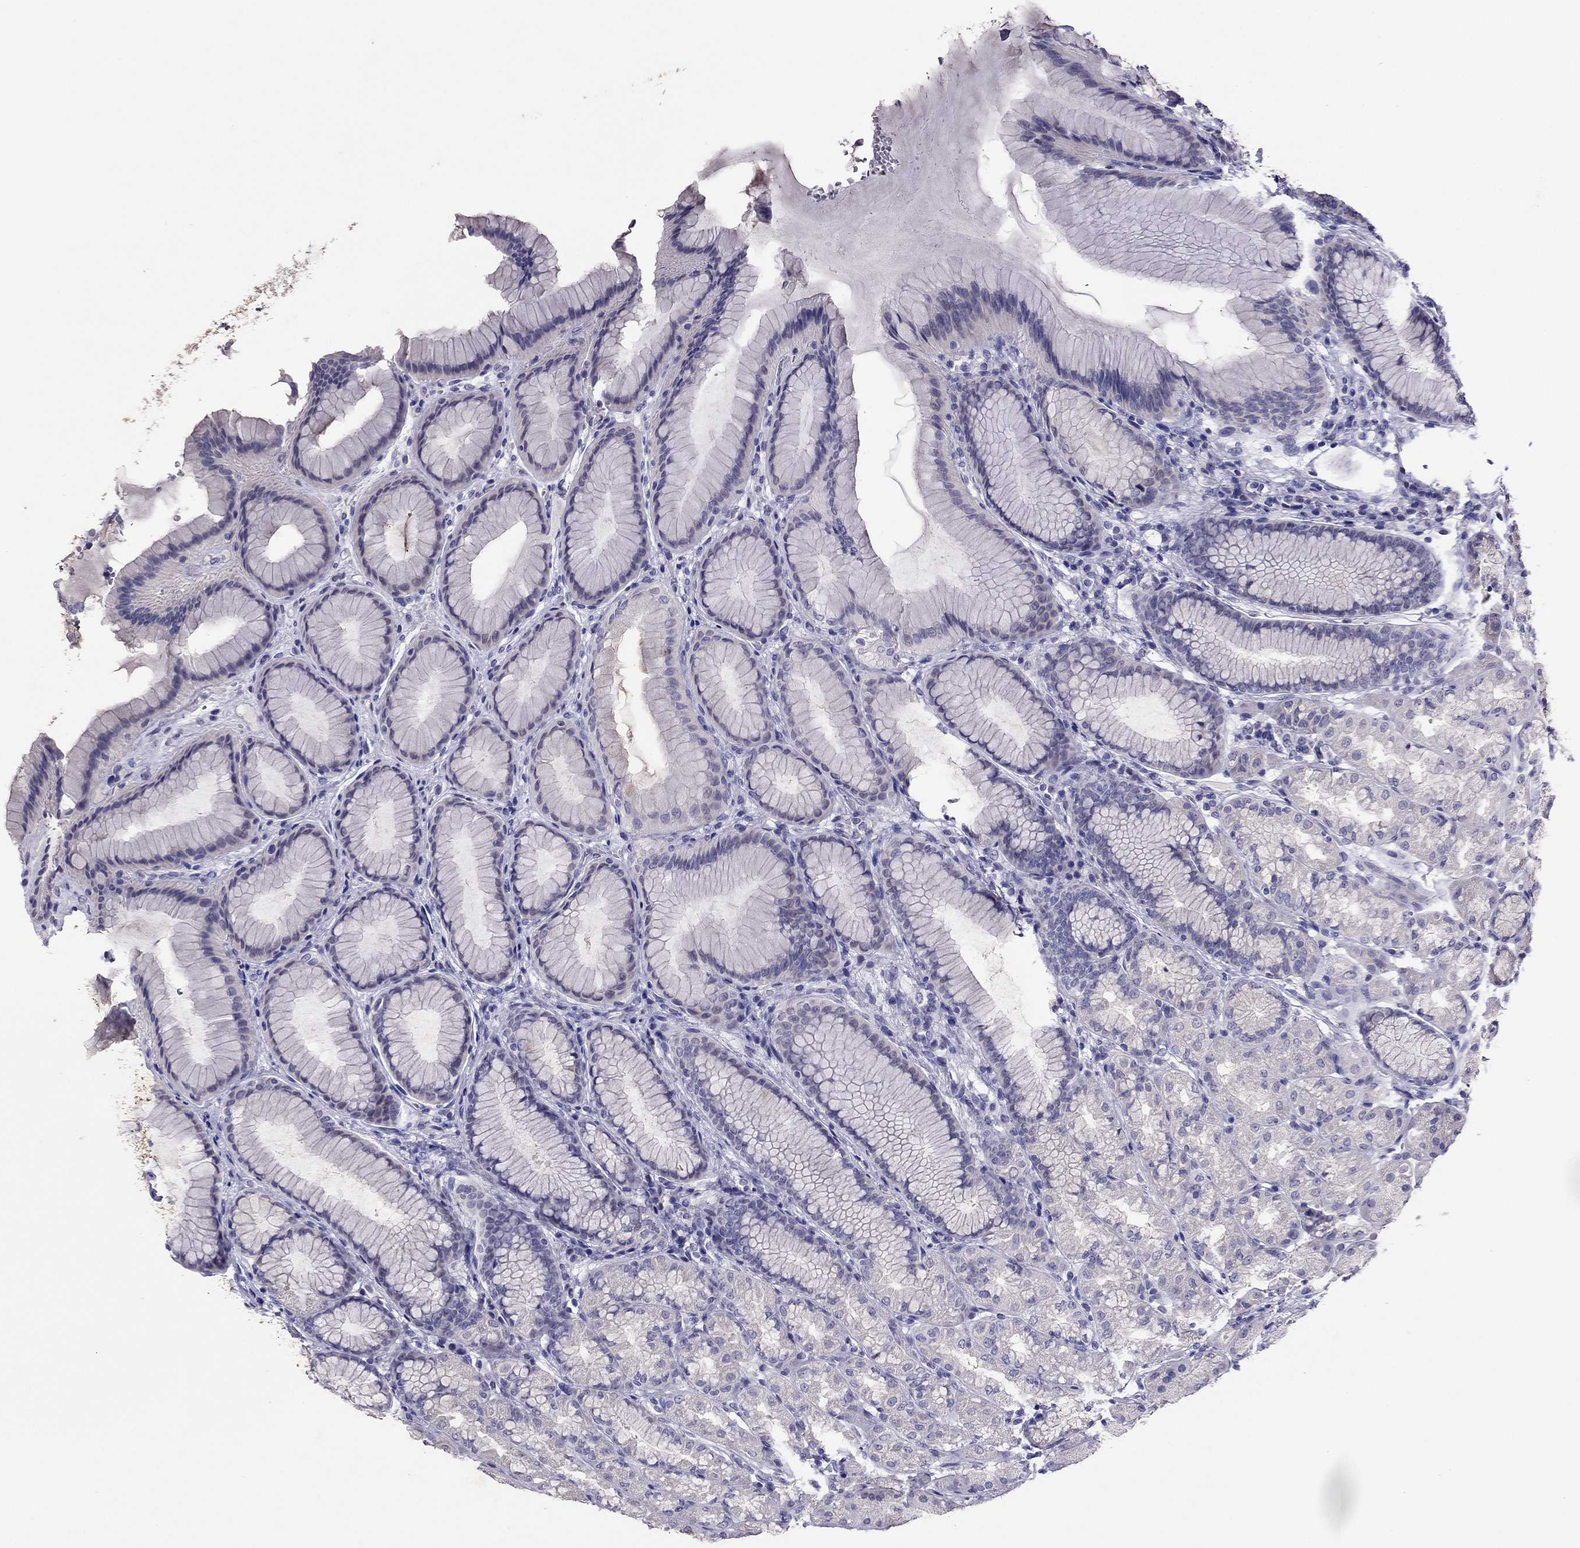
{"staining": {"intensity": "negative", "quantity": "none", "location": "none"}, "tissue": "stomach", "cell_type": "Glandular cells", "image_type": "normal", "snomed": [{"axis": "morphology", "description": "Normal tissue, NOS"}, {"axis": "morphology", "description": "Adenocarcinoma, NOS"}, {"axis": "topography", "description": "Stomach"}], "caption": "Protein analysis of unremarkable stomach shows no significant staining in glandular cells. The staining was performed using DAB to visualize the protein expression in brown, while the nuclei were stained in blue with hematoxylin (Magnification: 20x).", "gene": "RHO", "patient": {"sex": "female", "age": 79}}